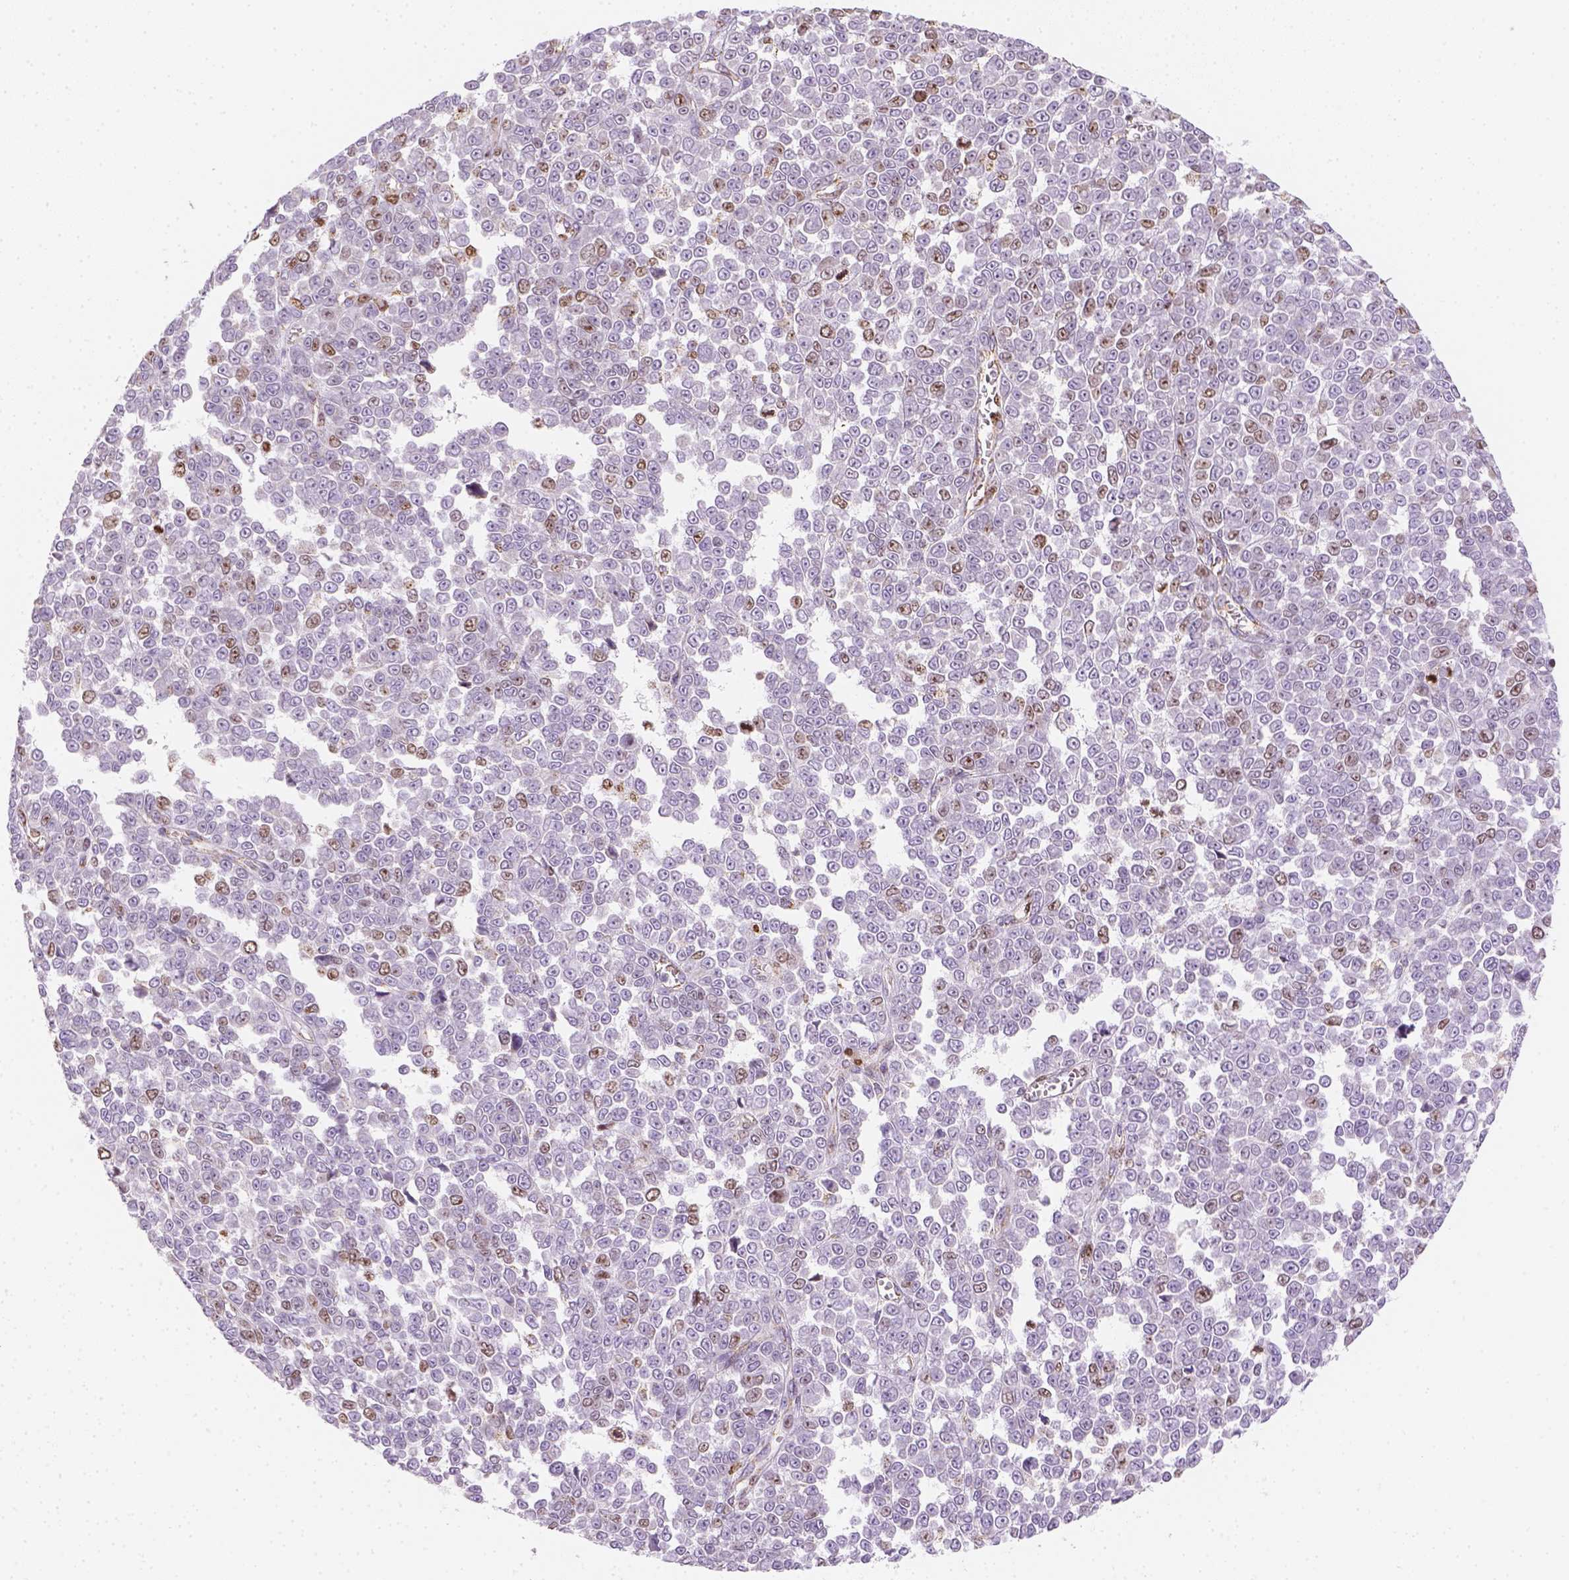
{"staining": {"intensity": "moderate", "quantity": "<25%", "location": "nuclear"}, "tissue": "melanoma", "cell_type": "Tumor cells", "image_type": "cancer", "snomed": [{"axis": "morphology", "description": "Malignant melanoma, NOS"}, {"axis": "topography", "description": "Skin"}], "caption": "DAB immunohistochemical staining of melanoma demonstrates moderate nuclear protein positivity in about <25% of tumor cells.", "gene": "LCA5", "patient": {"sex": "female", "age": 95}}